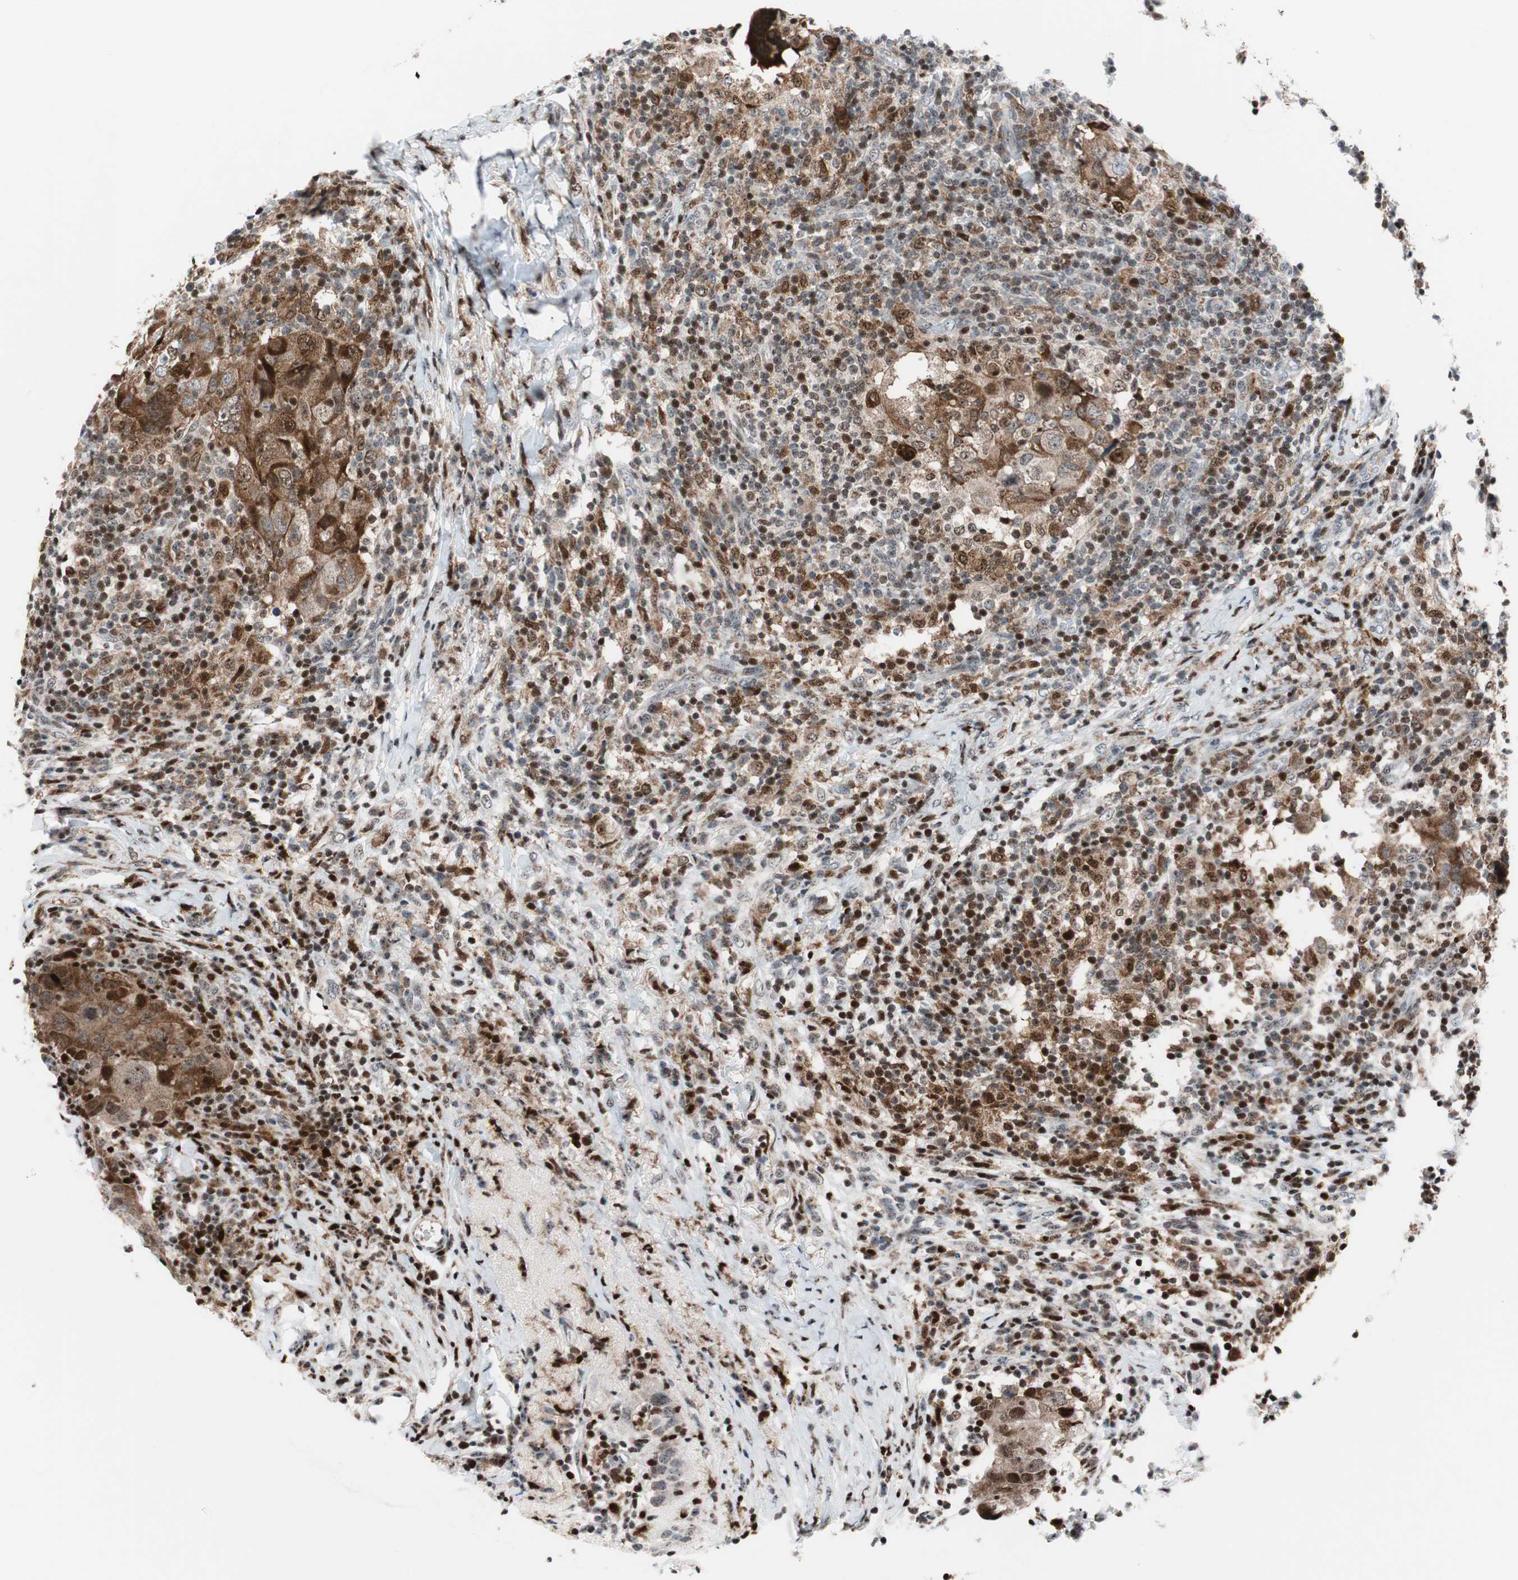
{"staining": {"intensity": "moderate", "quantity": ">75%", "location": "cytoplasmic/membranous,nuclear"}, "tissue": "breast cancer", "cell_type": "Tumor cells", "image_type": "cancer", "snomed": [{"axis": "morphology", "description": "Duct carcinoma"}, {"axis": "topography", "description": "Breast"}], "caption": "An immunohistochemistry (IHC) image of tumor tissue is shown. Protein staining in brown highlights moderate cytoplasmic/membranous and nuclear positivity in breast invasive ductal carcinoma within tumor cells.", "gene": "RGS10", "patient": {"sex": "female", "age": 37}}